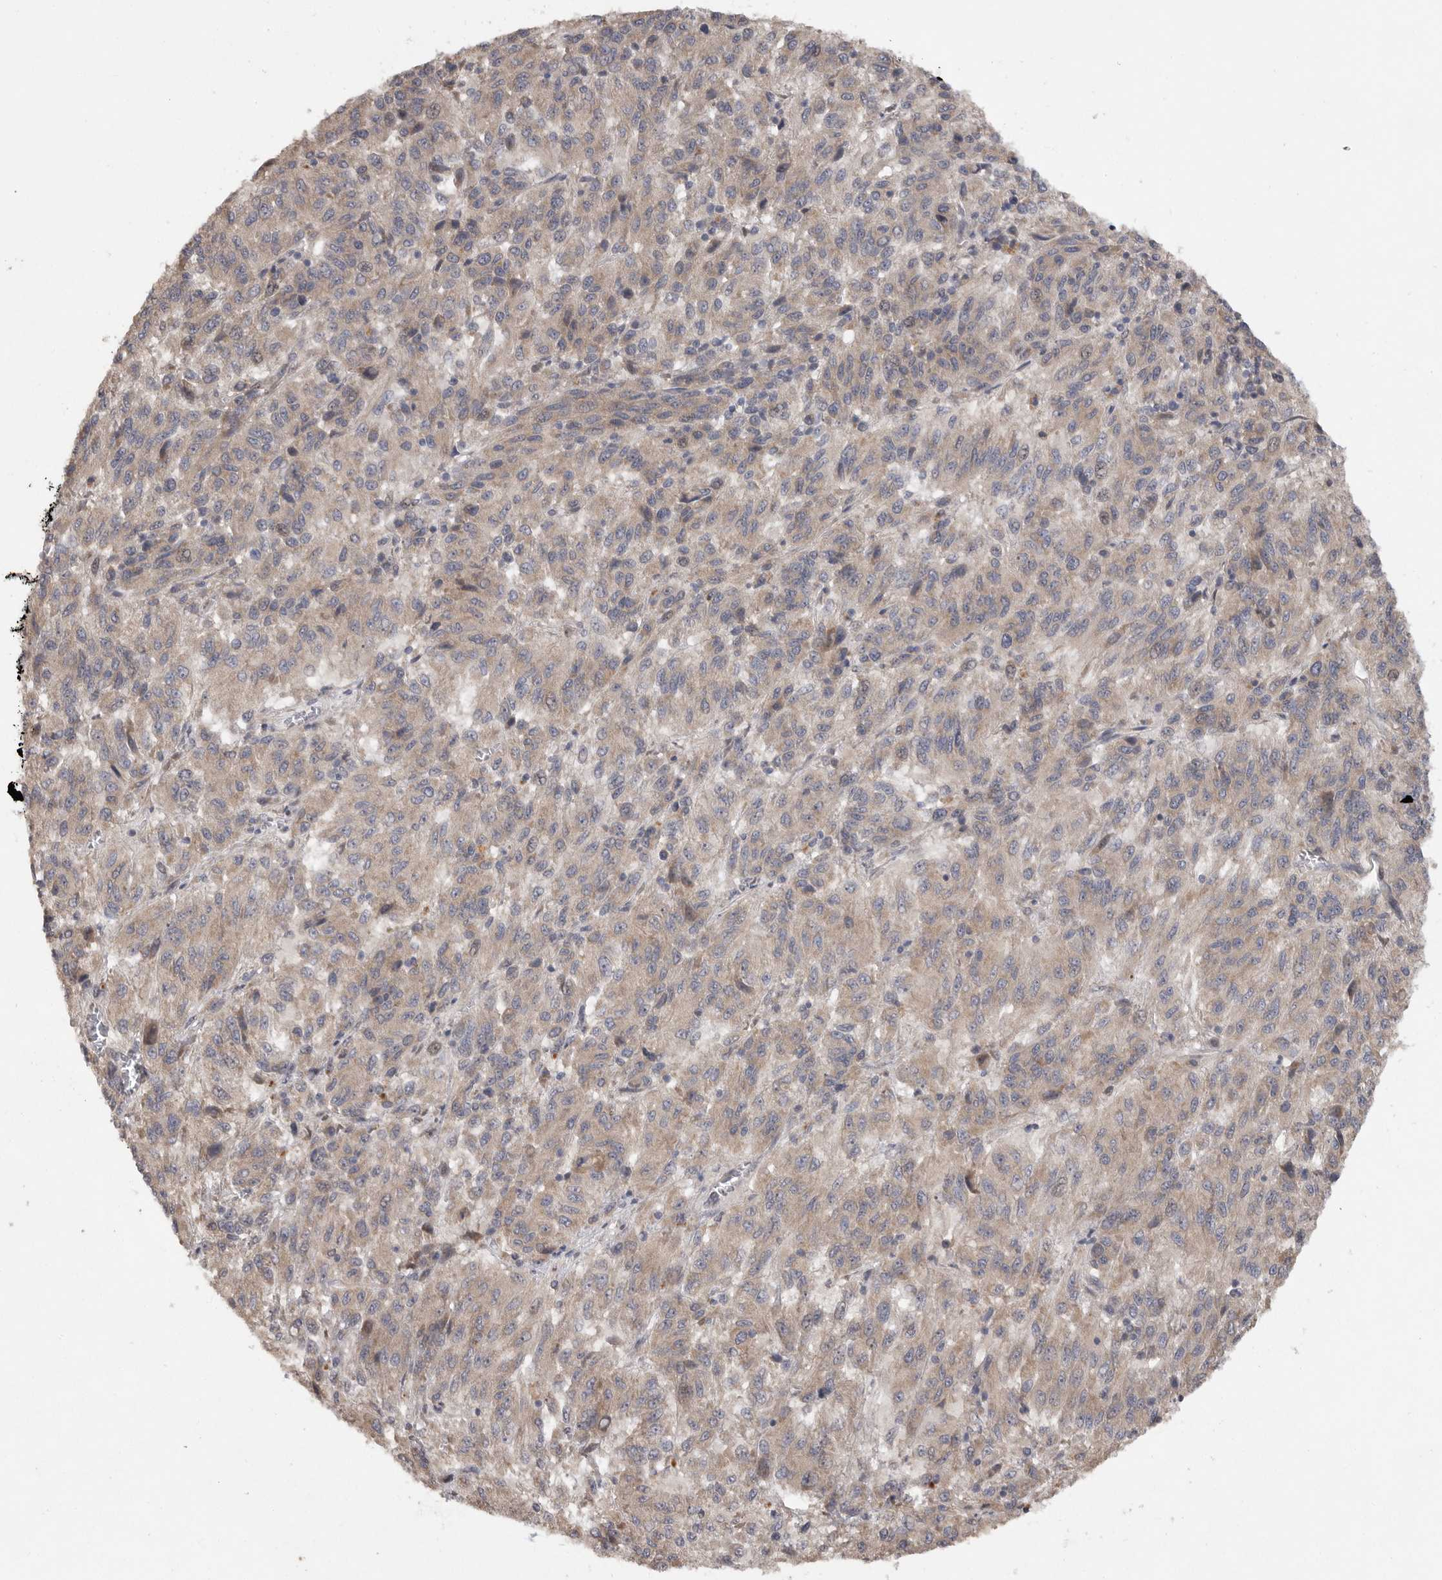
{"staining": {"intensity": "weak", "quantity": "<25%", "location": "cytoplasmic/membranous"}, "tissue": "melanoma", "cell_type": "Tumor cells", "image_type": "cancer", "snomed": [{"axis": "morphology", "description": "Malignant melanoma, Metastatic site"}, {"axis": "topography", "description": "Lung"}], "caption": "Protein analysis of malignant melanoma (metastatic site) displays no significant positivity in tumor cells. (Brightfield microscopy of DAB (3,3'-diaminobenzidine) immunohistochemistry (IHC) at high magnification).", "gene": "EDEM3", "patient": {"sex": "male", "age": 64}}